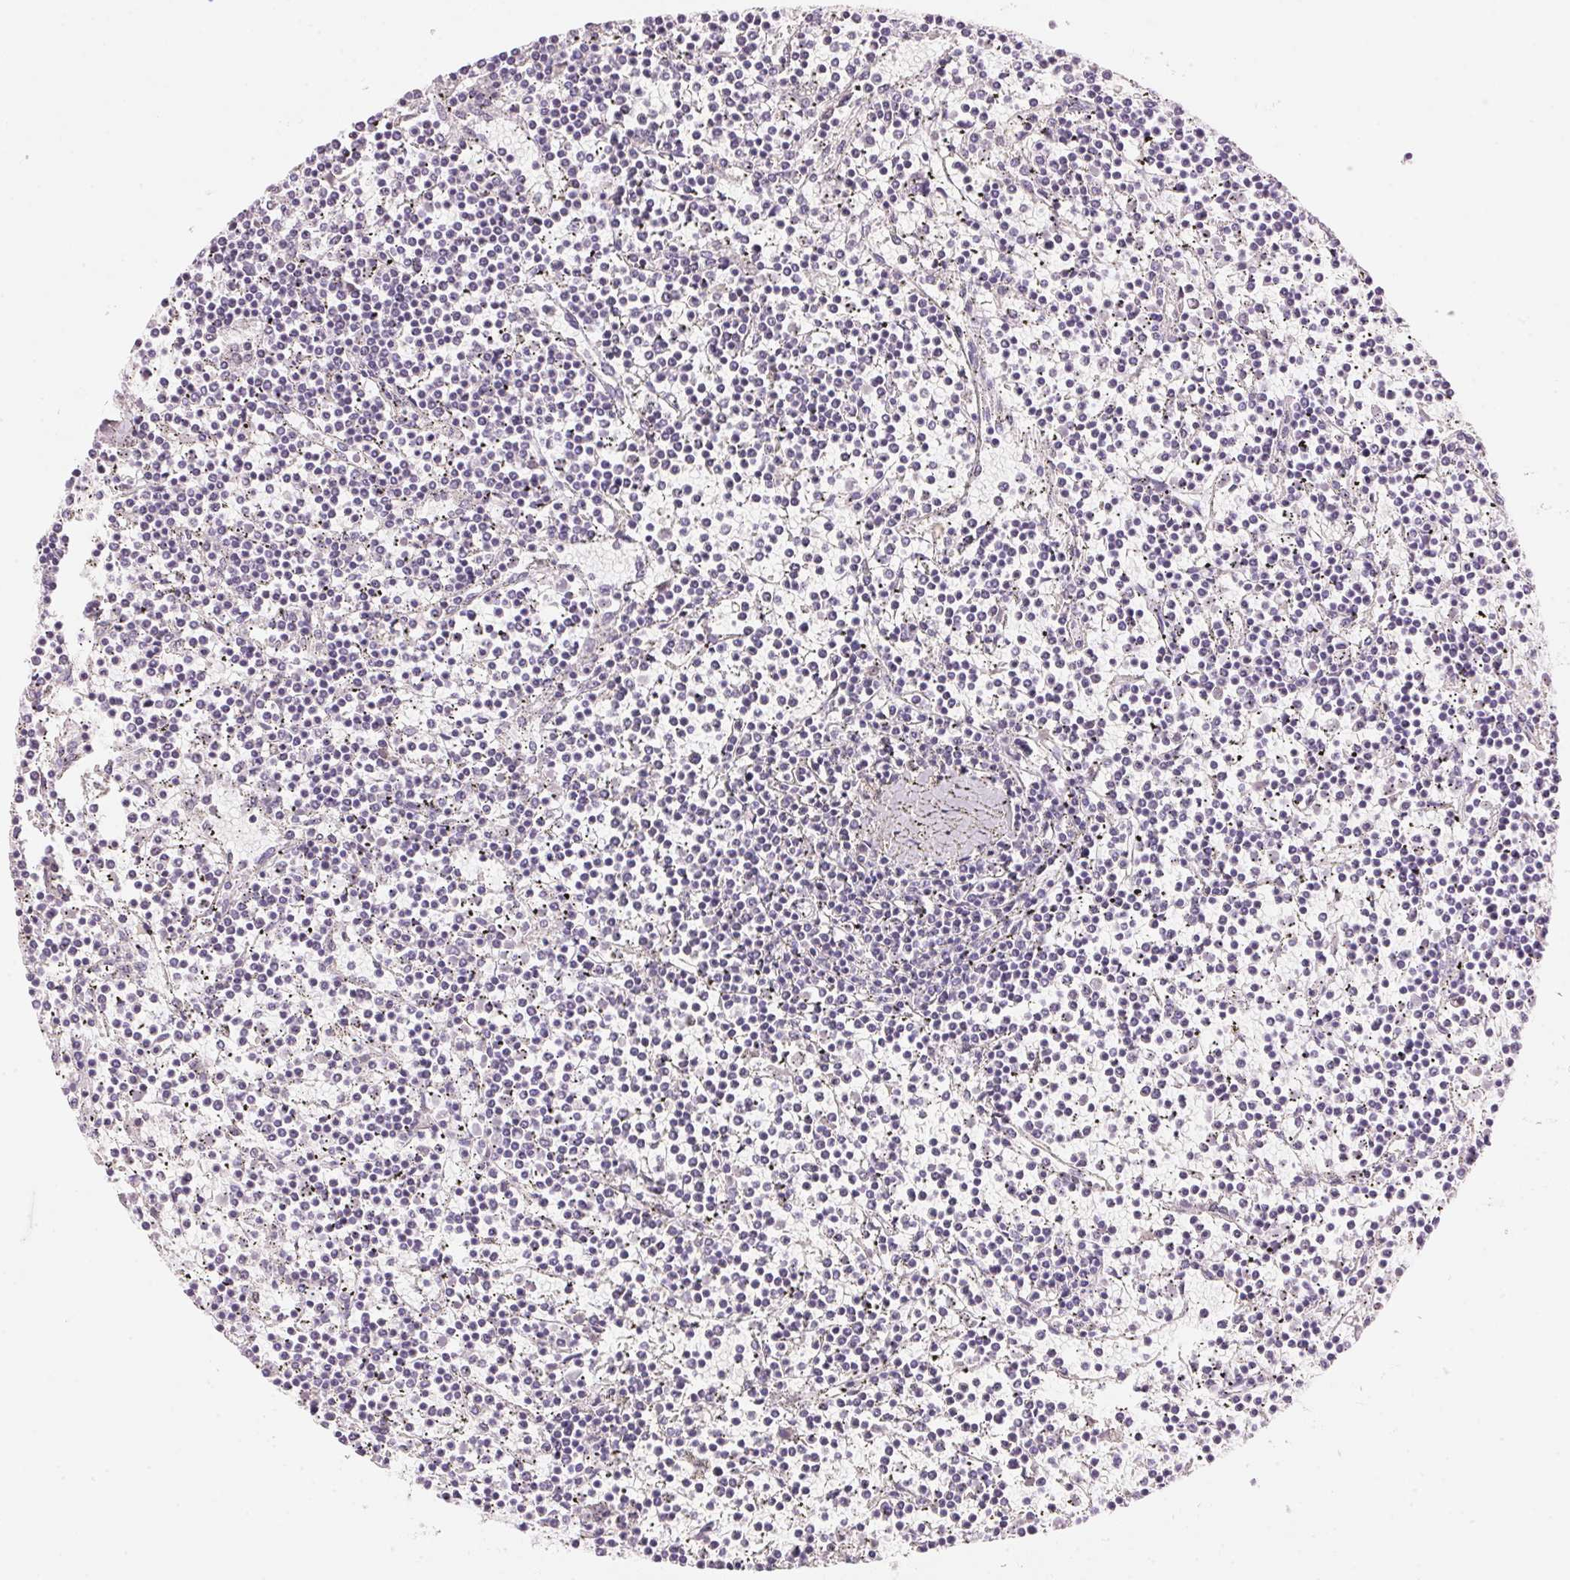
{"staining": {"intensity": "negative", "quantity": "none", "location": "none"}, "tissue": "lymphoma", "cell_type": "Tumor cells", "image_type": "cancer", "snomed": [{"axis": "morphology", "description": "Malignant lymphoma, non-Hodgkin's type, Low grade"}, {"axis": "topography", "description": "Spleen"}], "caption": "This is a photomicrograph of immunohistochemistry staining of lymphoma, which shows no expression in tumor cells.", "gene": "HSD17B2", "patient": {"sex": "female", "age": 19}}